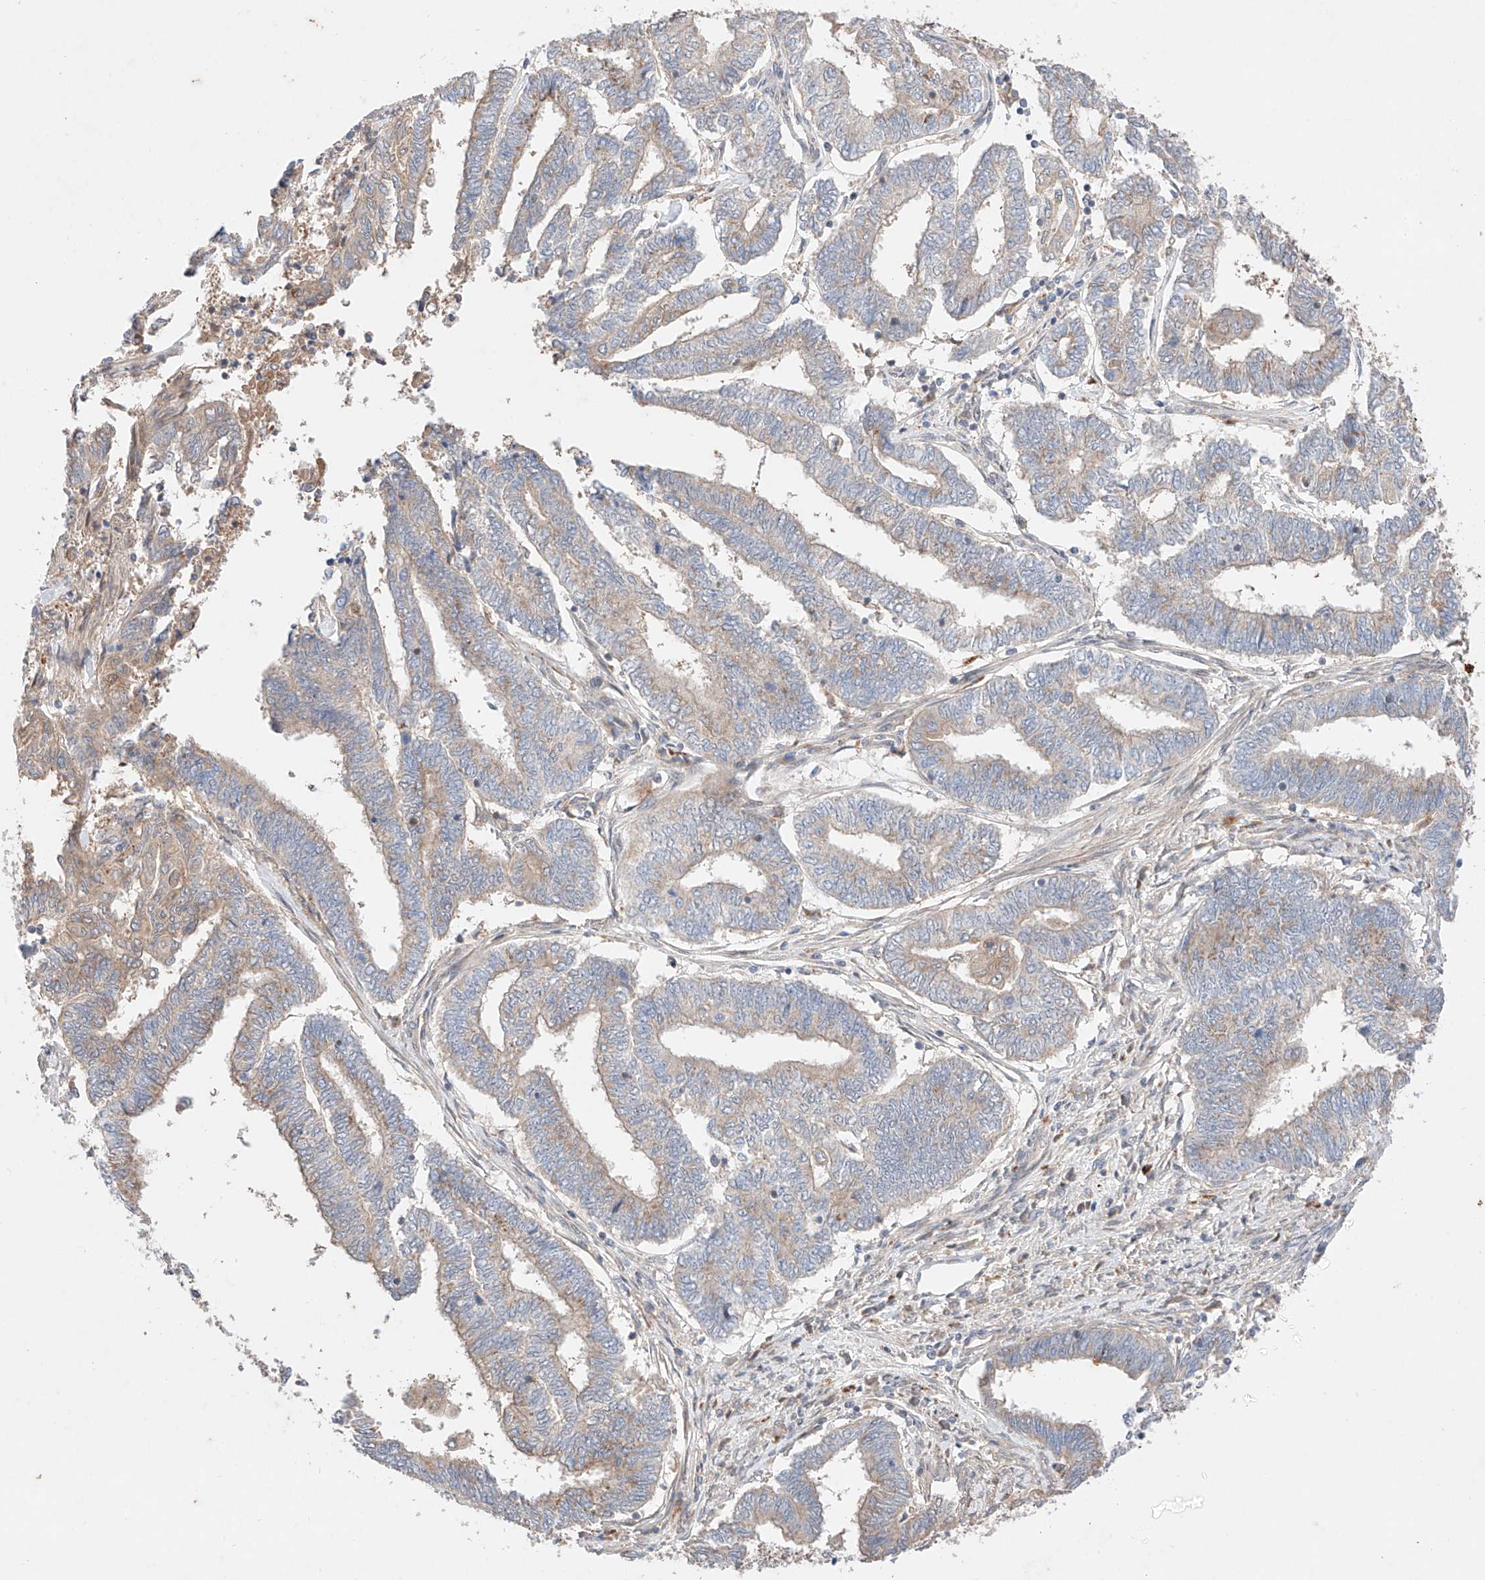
{"staining": {"intensity": "weak", "quantity": "<25%", "location": "cytoplasmic/membranous"}, "tissue": "endometrial cancer", "cell_type": "Tumor cells", "image_type": "cancer", "snomed": [{"axis": "morphology", "description": "Adenocarcinoma, NOS"}, {"axis": "topography", "description": "Uterus"}, {"axis": "topography", "description": "Endometrium"}], "caption": "Histopathology image shows no protein staining in tumor cells of endometrial cancer (adenocarcinoma) tissue. (Stains: DAB immunohistochemistry (IHC) with hematoxylin counter stain, Microscopy: brightfield microscopy at high magnification).", "gene": "GCNT1", "patient": {"sex": "female", "age": 70}}